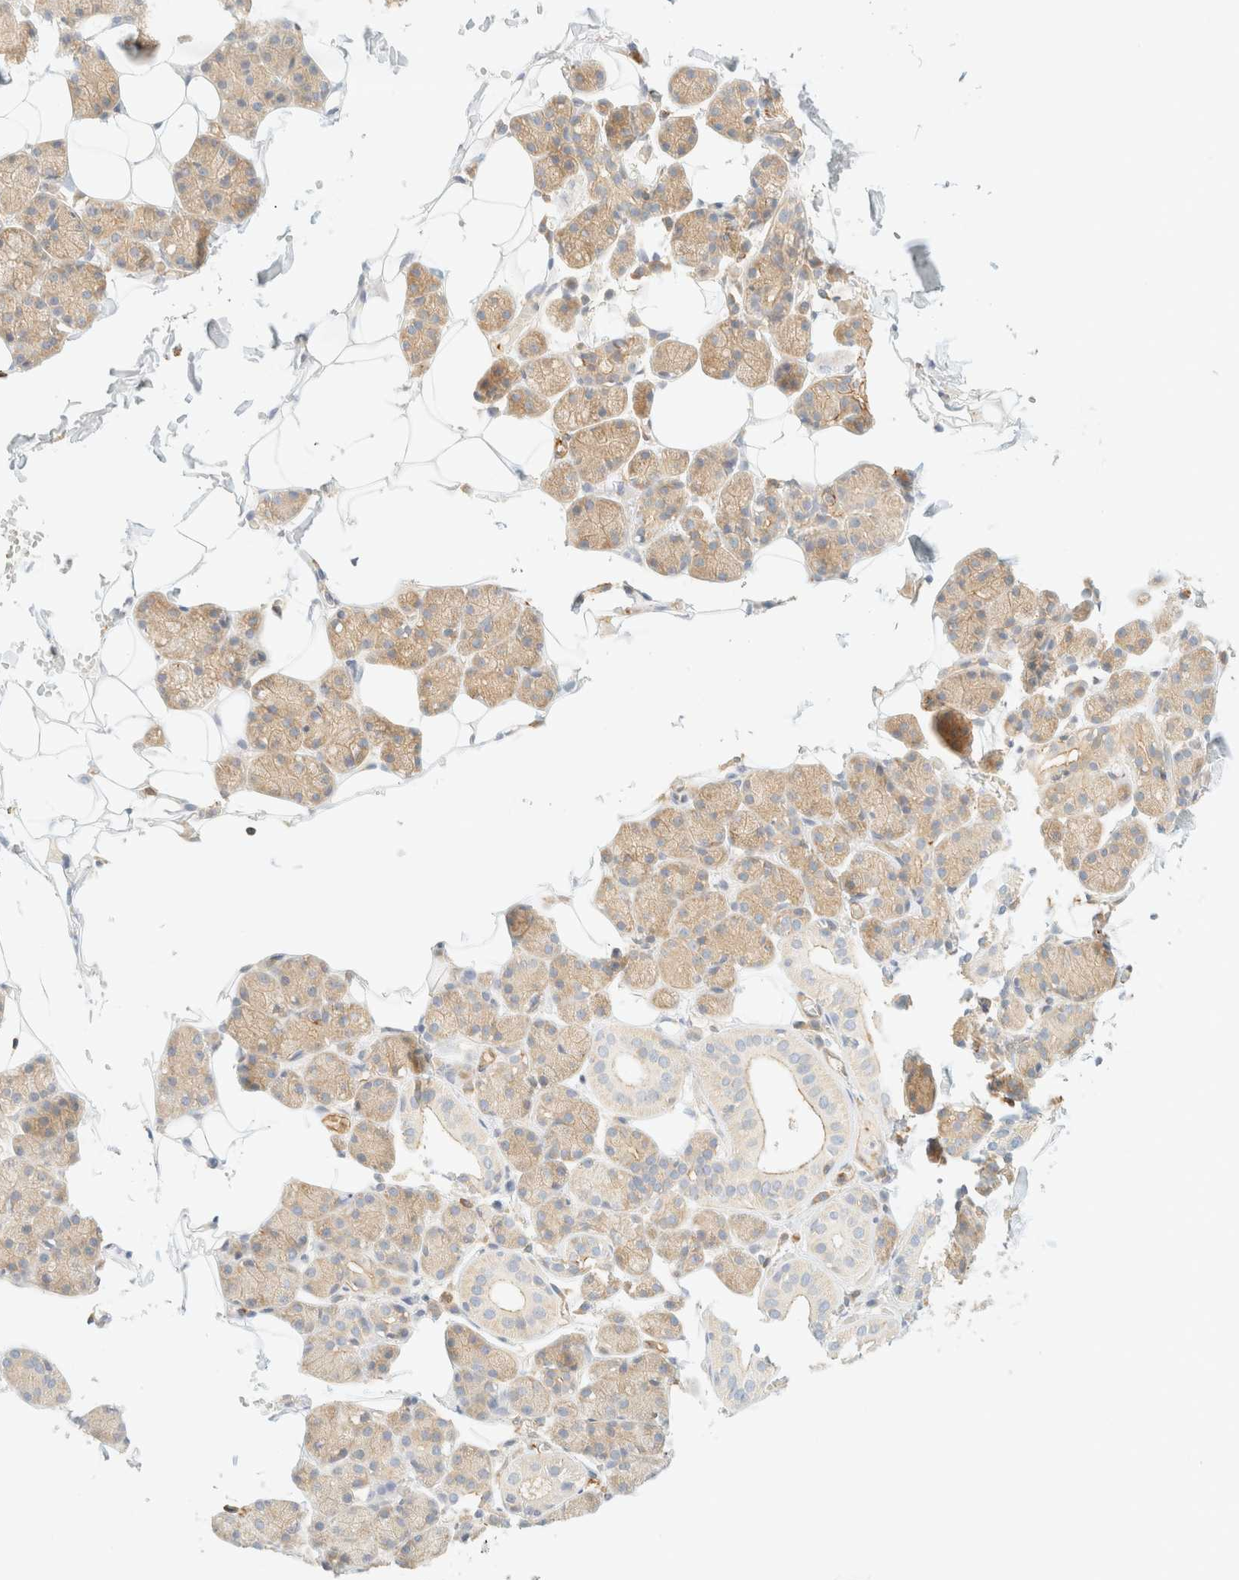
{"staining": {"intensity": "weak", "quantity": "25%-75%", "location": "cytoplasmic/membranous"}, "tissue": "salivary gland", "cell_type": "Glandular cells", "image_type": "normal", "snomed": [{"axis": "morphology", "description": "Normal tissue, NOS"}, {"axis": "topography", "description": "Salivary gland"}], "caption": "Approximately 25%-75% of glandular cells in normal human salivary gland show weak cytoplasmic/membranous protein expression as visualized by brown immunohistochemical staining.", "gene": "OTOP2", "patient": {"sex": "female", "age": 33}}